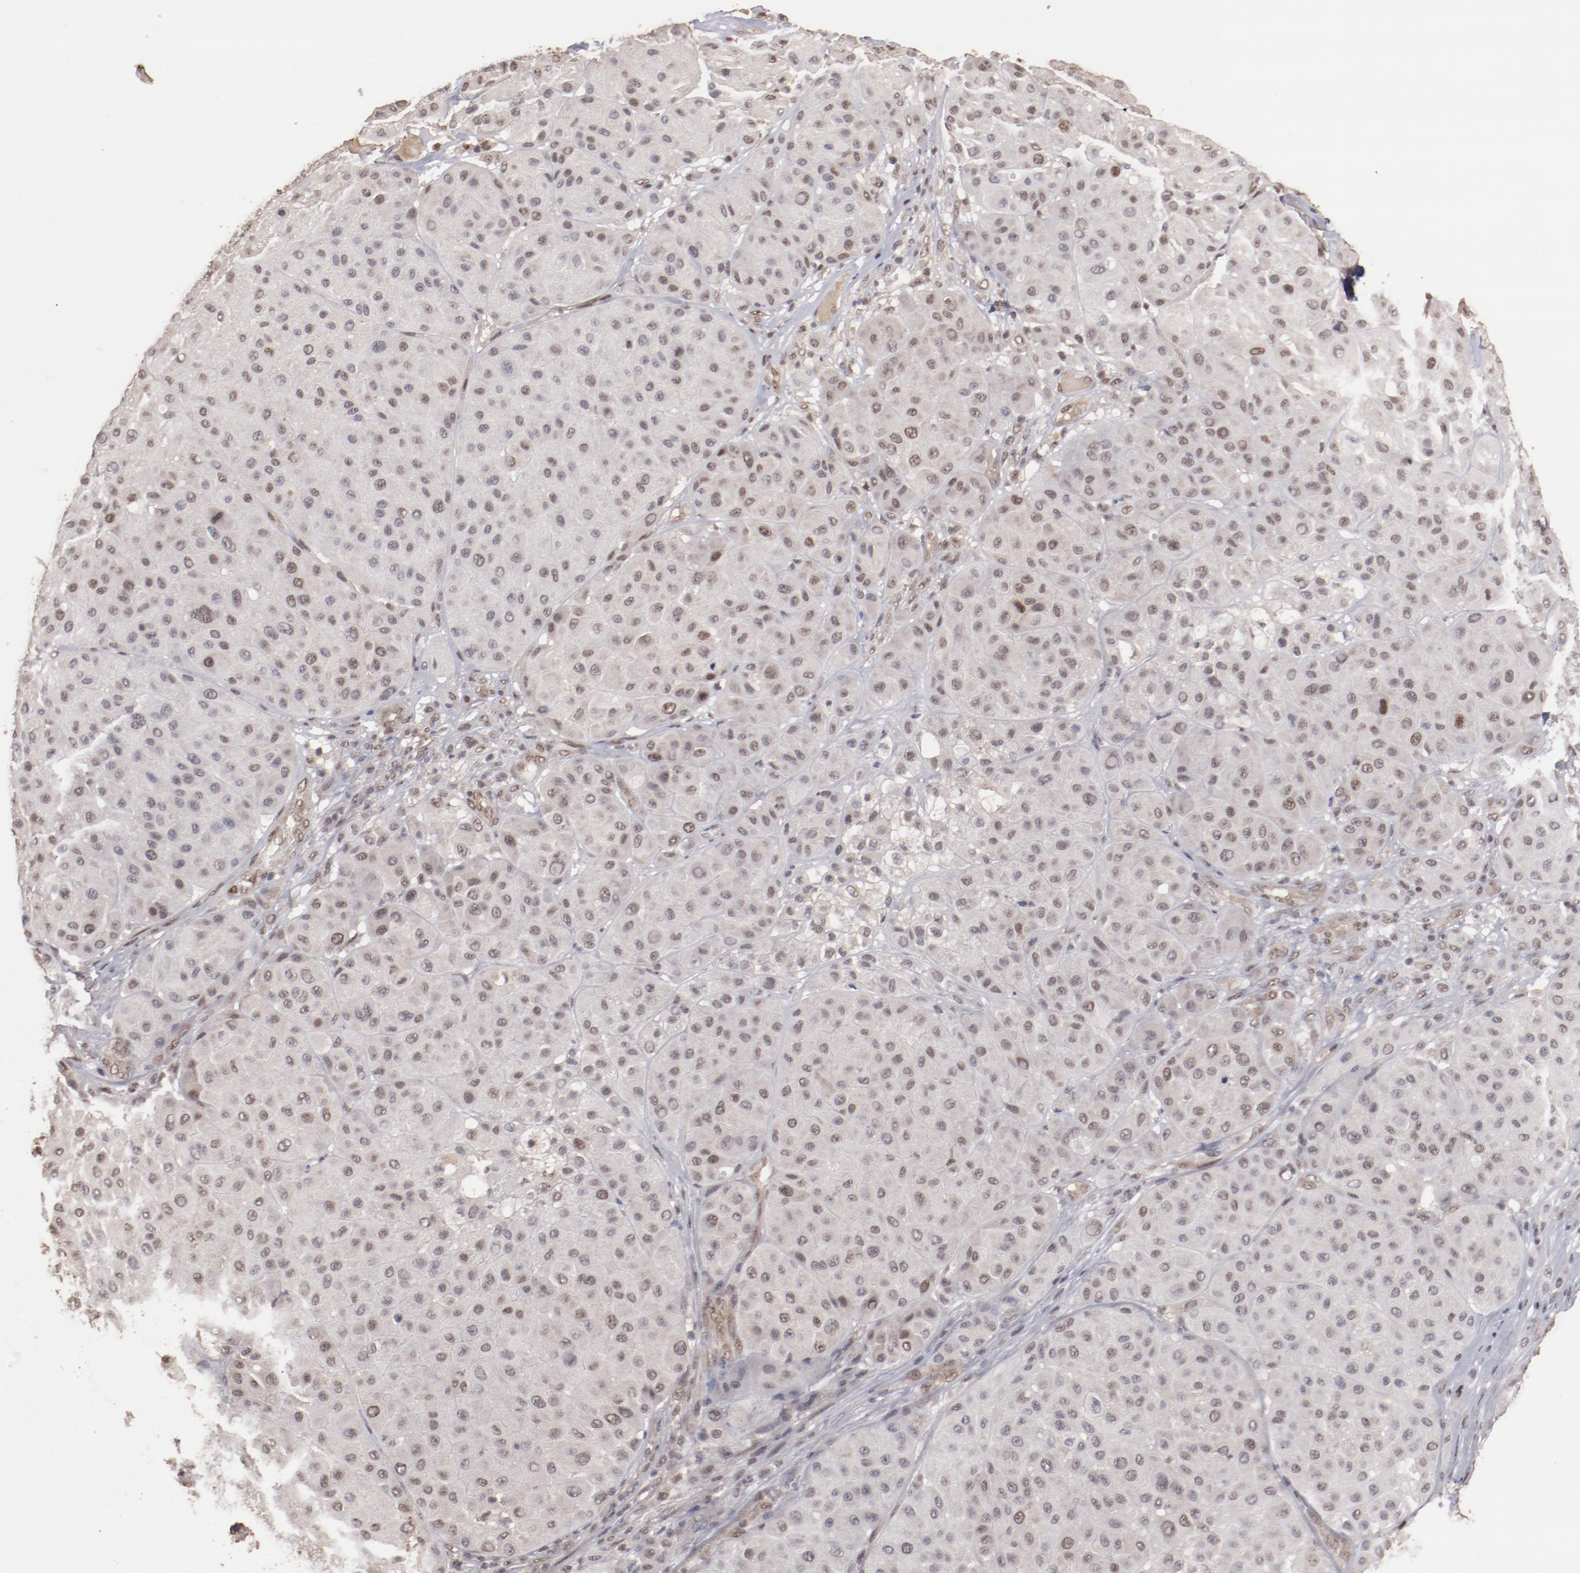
{"staining": {"intensity": "weak", "quantity": ">75%", "location": "cytoplasmic/membranous,nuclear"}, "tissue": "melanoma", "cell_type": "Tumor cells", "image_type": "cancer", "snomed": [{"axis": "morphology", "description": "Normal tissue, NOS"}, {"axis": "morphology", "description": "Malignant melanoma, Metastatic site"}, {"axis": "topography", "description": "Skin"}], "caption": "DAB immunohistochemical staining of malignant melanoma (metastatic site) demonstrates weak cytoplasmic/membranous and nuclear protein positivity in approximately >75% of tumor cells.", "gene": "CLOCK", "patient": {"sex": "male", "age": 41}}